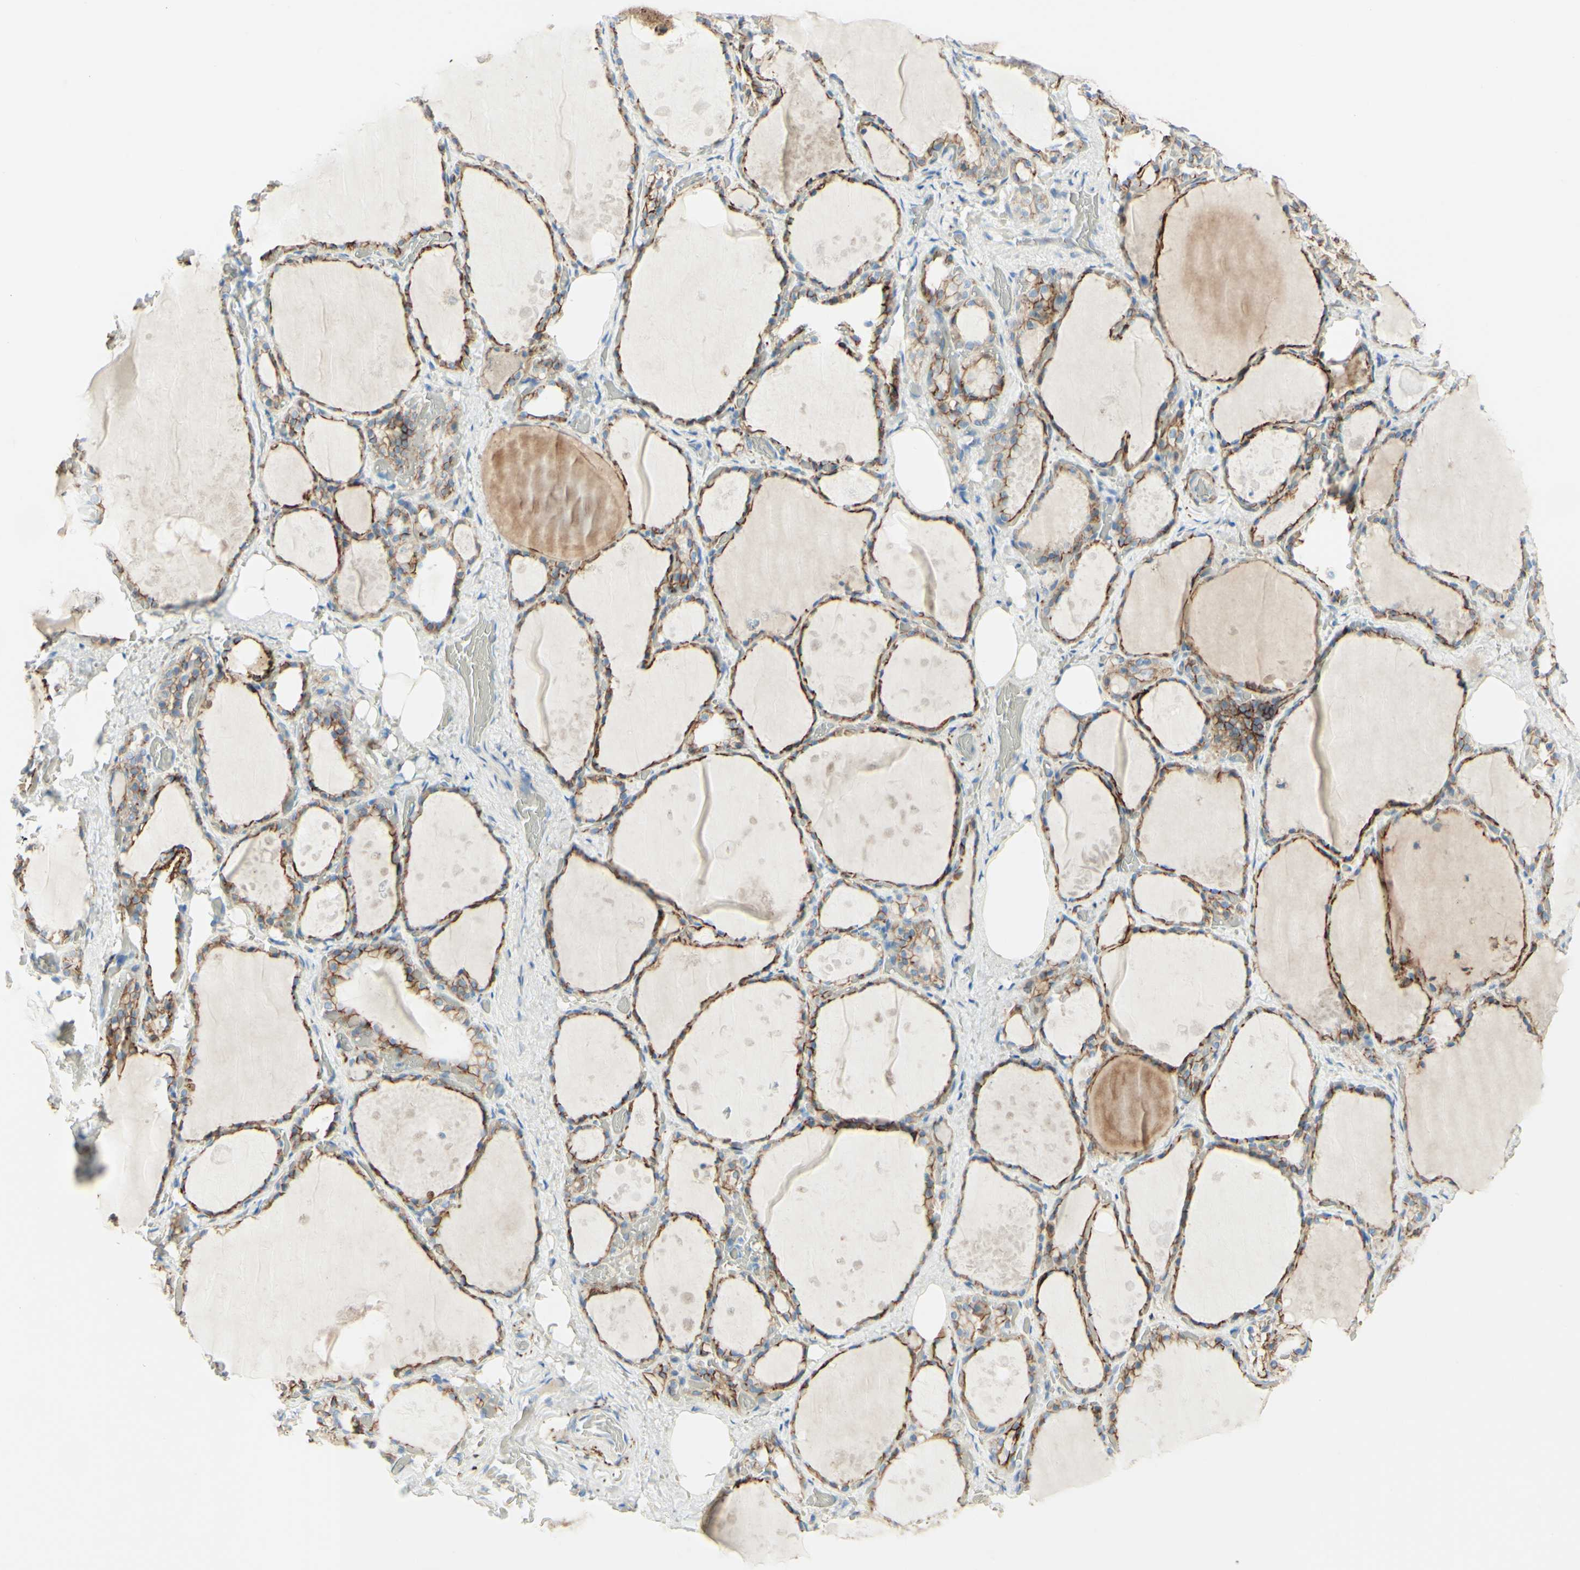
{"staining": {"intensity": "moderate", "quantity": ">75%", "location": "cytoplasmic/membranous"}, "tissue": "thyroid gland", "cell_type": "Glandular cells", "image_type": "normal", "snomed": [{"axis": "morphology", "description": "Normal tissue, NOS"}, {"axis": "topography", "description": "Thyroid gland"}], "caption": "Immunohistochemistry of benign human thyroid gland shows medium levels of moderate cytoplasmic/membranous expression in about >75% of glandular cells. (IHC, brightfield microscopy, high magnification).", "gene": "ALCAM", "patient": {"sex": "male", "age": 61}}